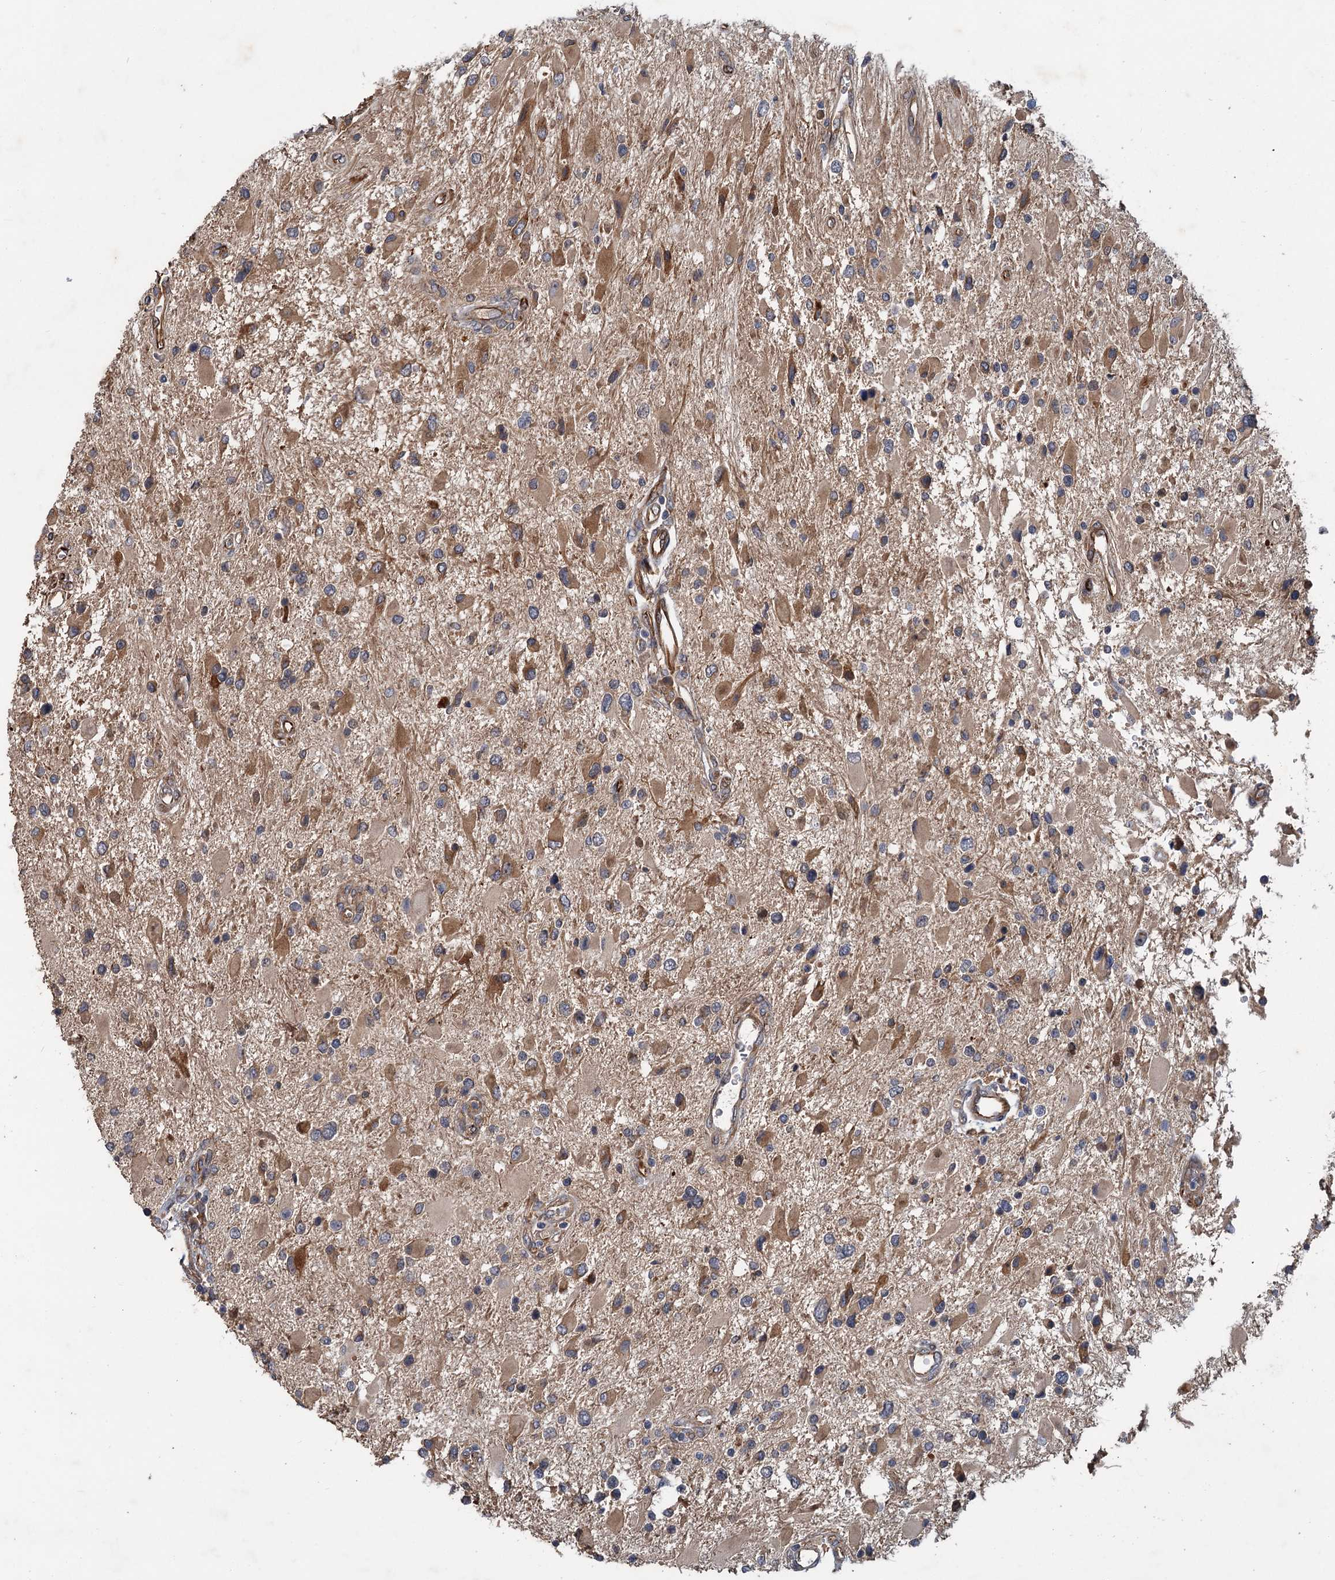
{"staining": {"intensity": "moderate", "quantity": ">75%", "location": "cytoplasmic/membranous"}, "tissue": "glioma", "cell_type": "Tumor cells", "image_type": "cancer", "snomed": [{"axis": "morphology", "description": "Glioma, malignant, High grade"}, {"axis": "topography", "description": "Brain"}], "caption": "A medium amount of moderate cytoplasmic/membranous staining is appreciated in about >75% of tumor cells in malignant high-grade glioma tissue. (IHC, brightfield microscopy, high magnification).", "gene": "PKN2", "patient": {"sex": "male", "age": 53}}